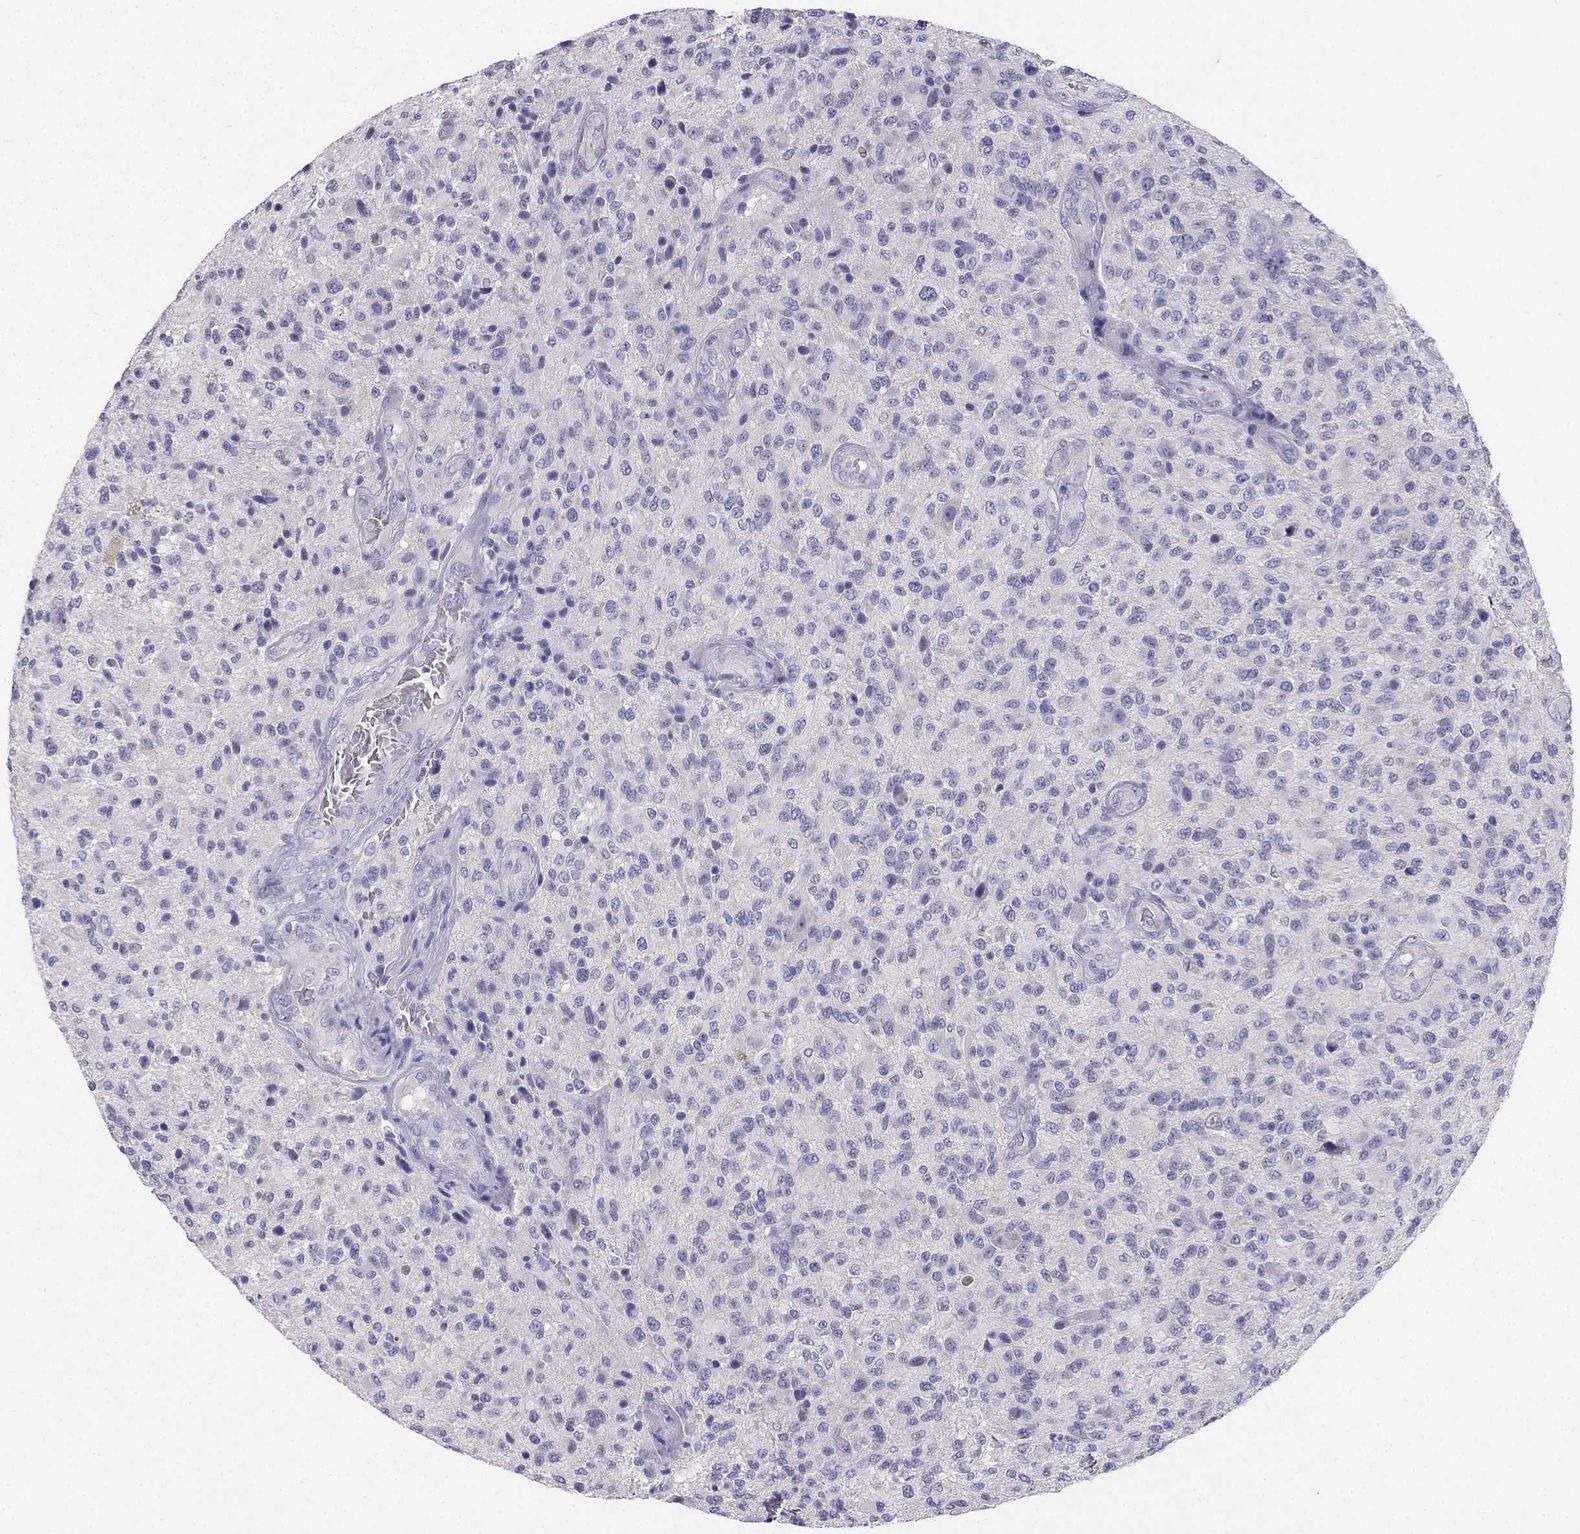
{"staining": {"intensity": "negative", "quantity": "none", "location": "none"}, "tissue": "glioma", "cell_type": "Tumor cells", "image_type": "cancer", "snomed": [{"axis": "morphology", "description": "Glioma, malignant, High grade"}, {"axis": "topography", "description": "Brain"}], "caption": "Tumor cells show no significant protein positivity in glioma. (Immunohistochemistry (ihc), brightfield microscopy, high magnification).", "gene": "RSPH14", "patient": {"sex": "male", "age": 47}}